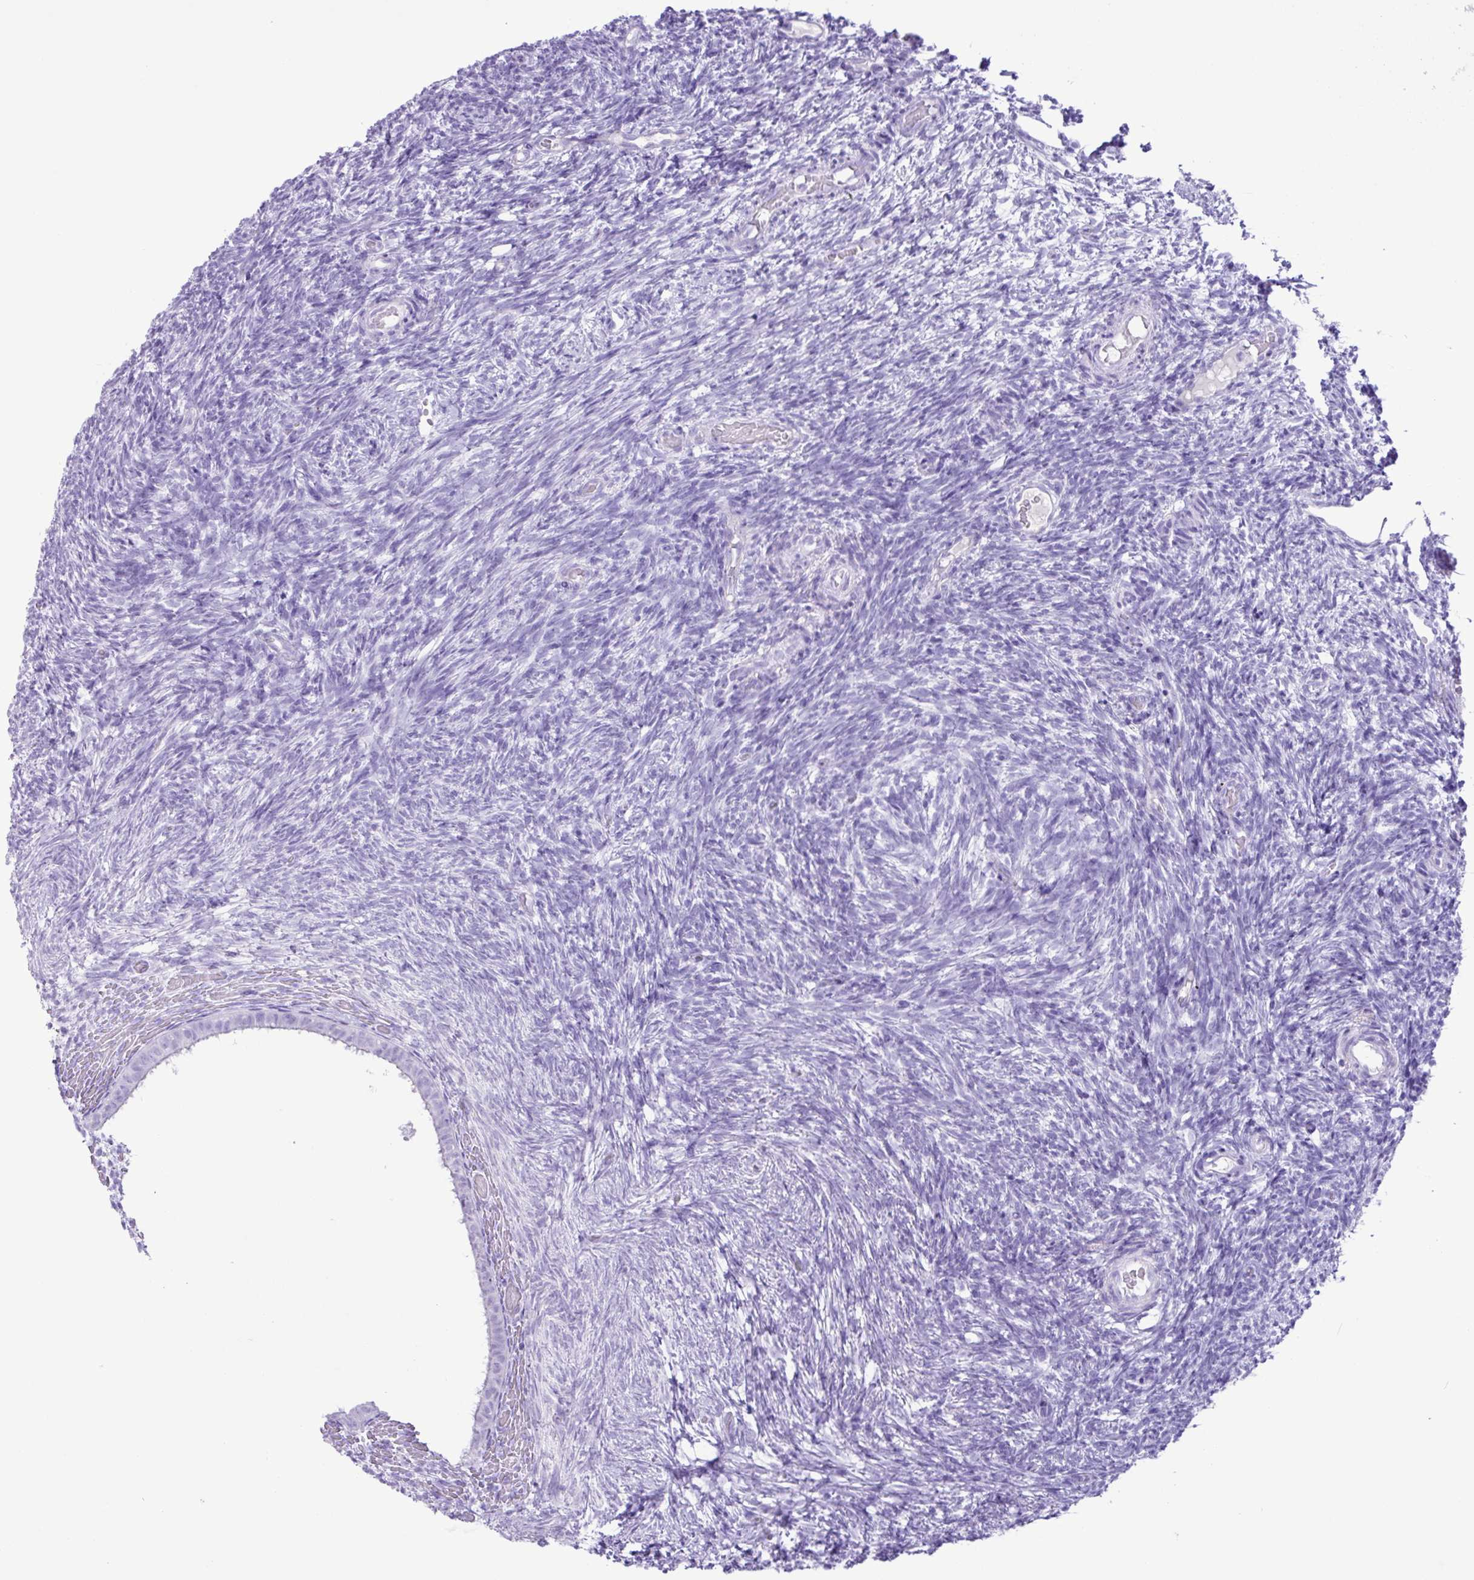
{"staining": {"intensity": "negative", "quantity": "none", "location": "none"}, "tissue": "ovary", "cell_type": "Follicle cells", "image_type": "normal", "snomed": [{"axis": "morphology", "description": "Normal tissue, NOS"}, {"axis": "topography", "description": "Ovary"}], "caption": "Normal ovary was stained to show a protein in brown. There is no significant staining in follicle cells. Nuclei are stained in blue.", "gene": "CKMT2", "patient": {"sex": "female", "age": 39}}